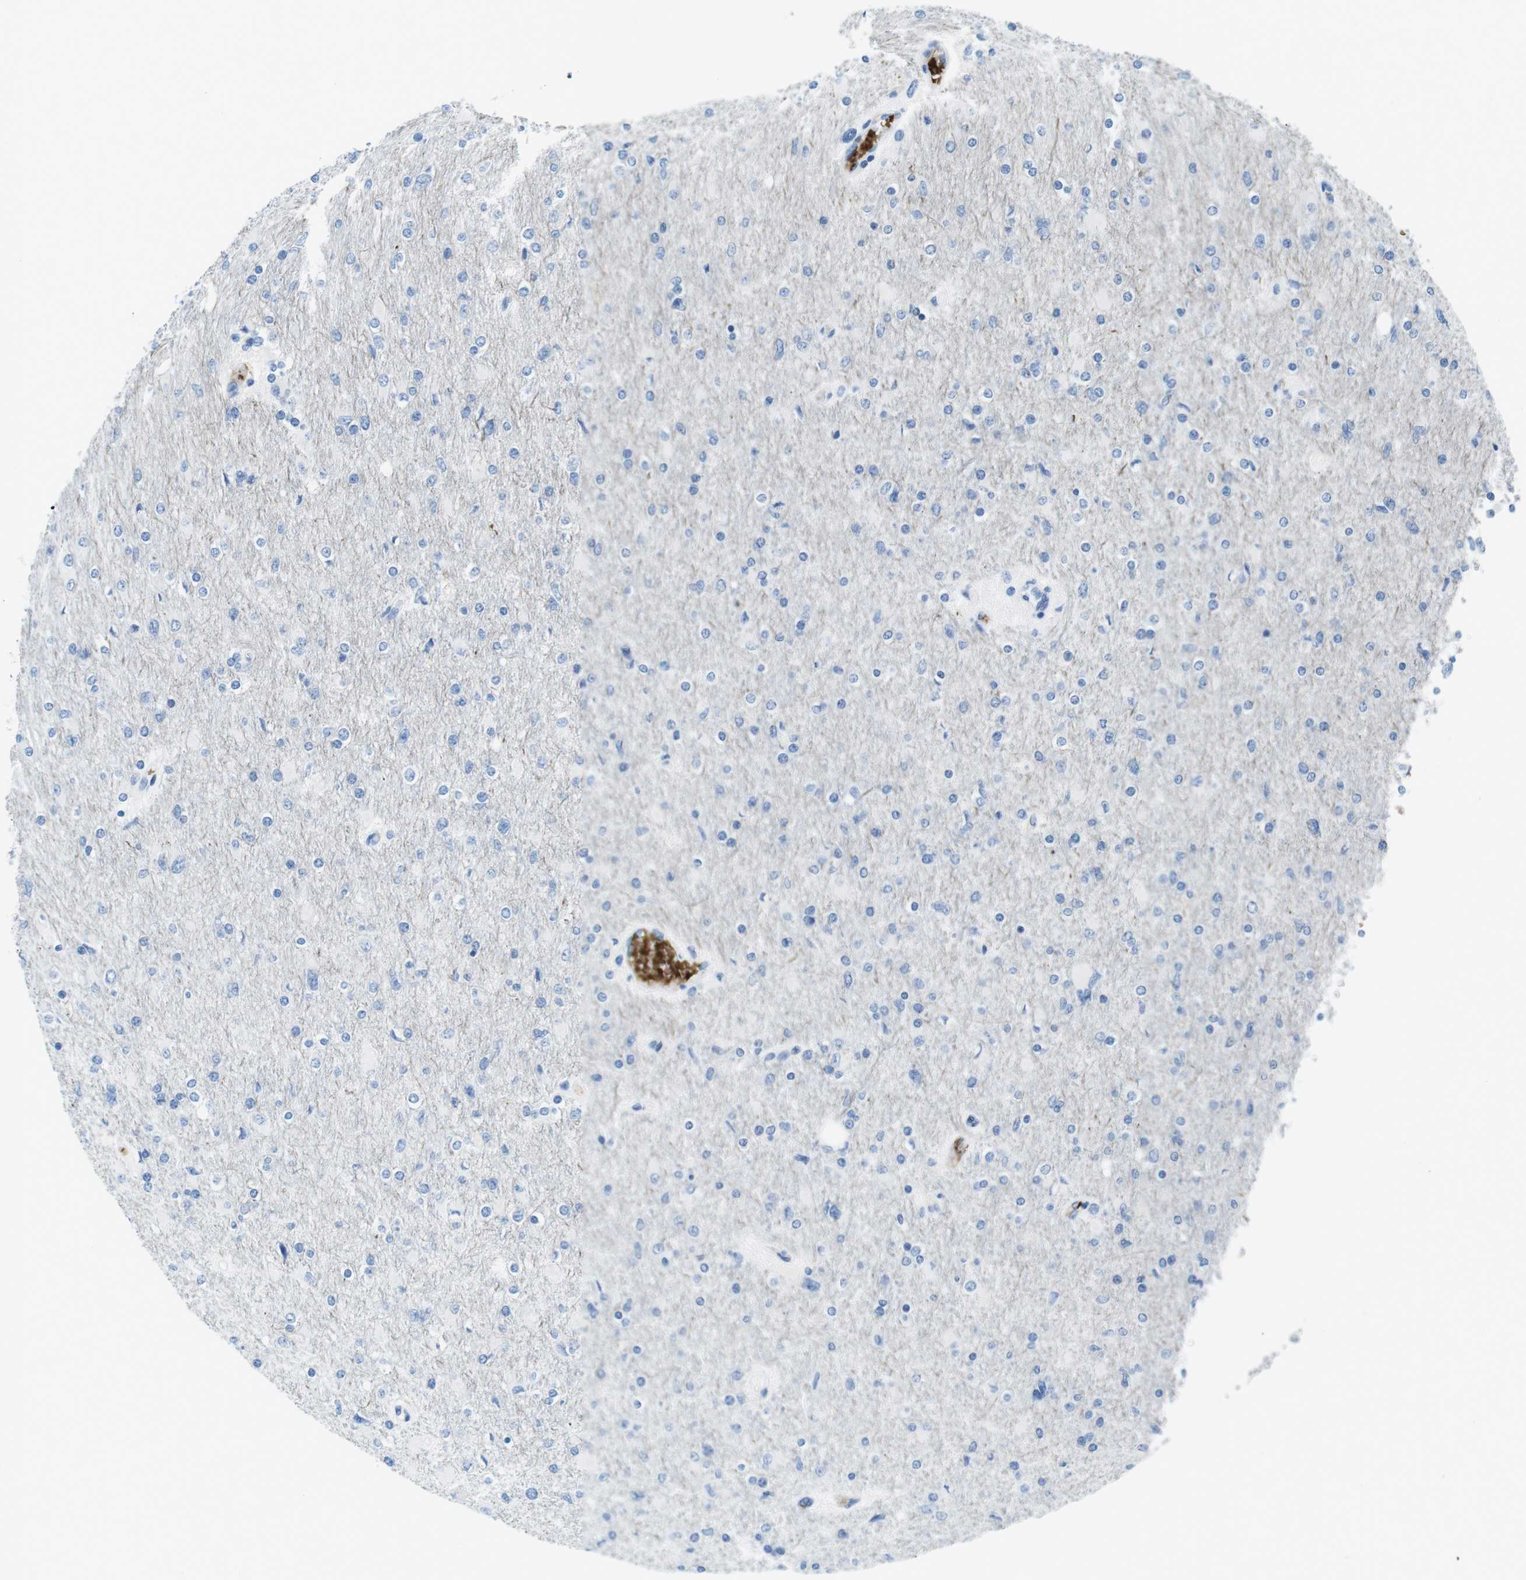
{"staining": {"intensity": "negative", "quantity": "none", "location": "none"}, "tissue": "glioma", "cell_type": "Tumor cells", "image_type": "cancer", "snomed": [{"axis": "morphology", "description": "Glioma, malignant, High grade"}, {"axis": "topography", "description": "Cerebral cortex"}], "caption": "Immunohistochemistry (IHC) histopathology image of human malignant glioma (high-grade) stained for a protein (brown), which demonstrates no expression in tumor cells.", "gene": "TFAP2C", "patient": {"sex": "female", "age": 36}}